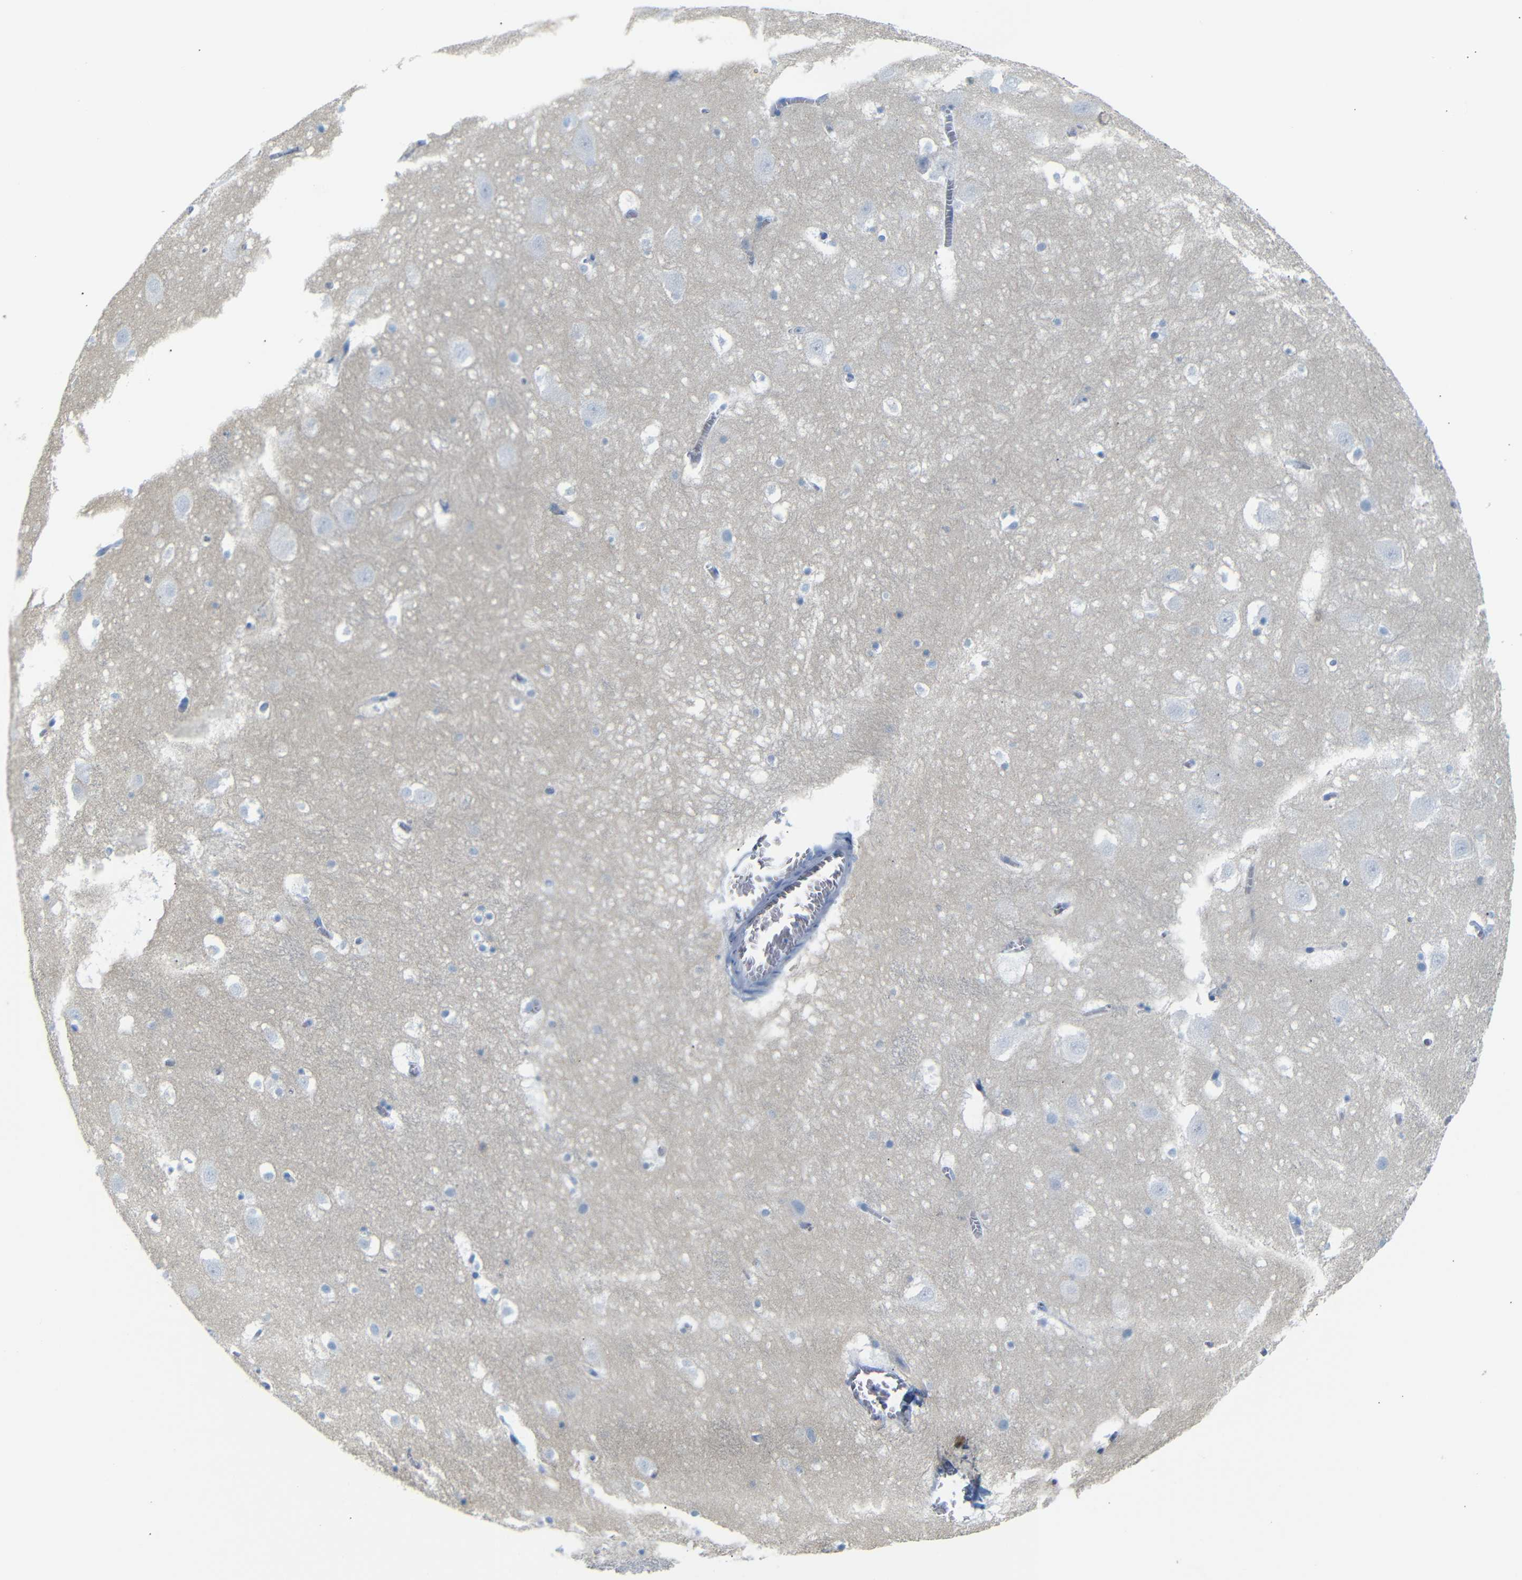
{"staining": {"intensity": "negative", "quantity": "none", "location": "none"}, "tissue": "hippocampus", "cell_type": "Glial cells", "image_type": "normal", "snomed": [{"axis": "morphology", "description": "Normal tissue, NOS"}, {"axis": "topography", "description": "Hippocampus"}], "caption": "IHC histopathology image of unremarkable hippocampus stained for a protein (brown), which displays no staining in glial cells. The staining was performed using DAB to visualize the protein expression in brown, while the nuclei were stained in blue with hematoxylin (Magnification: 20x).", "gene": "FCRL1", "patient": {"sex": "male", "age": 45}}